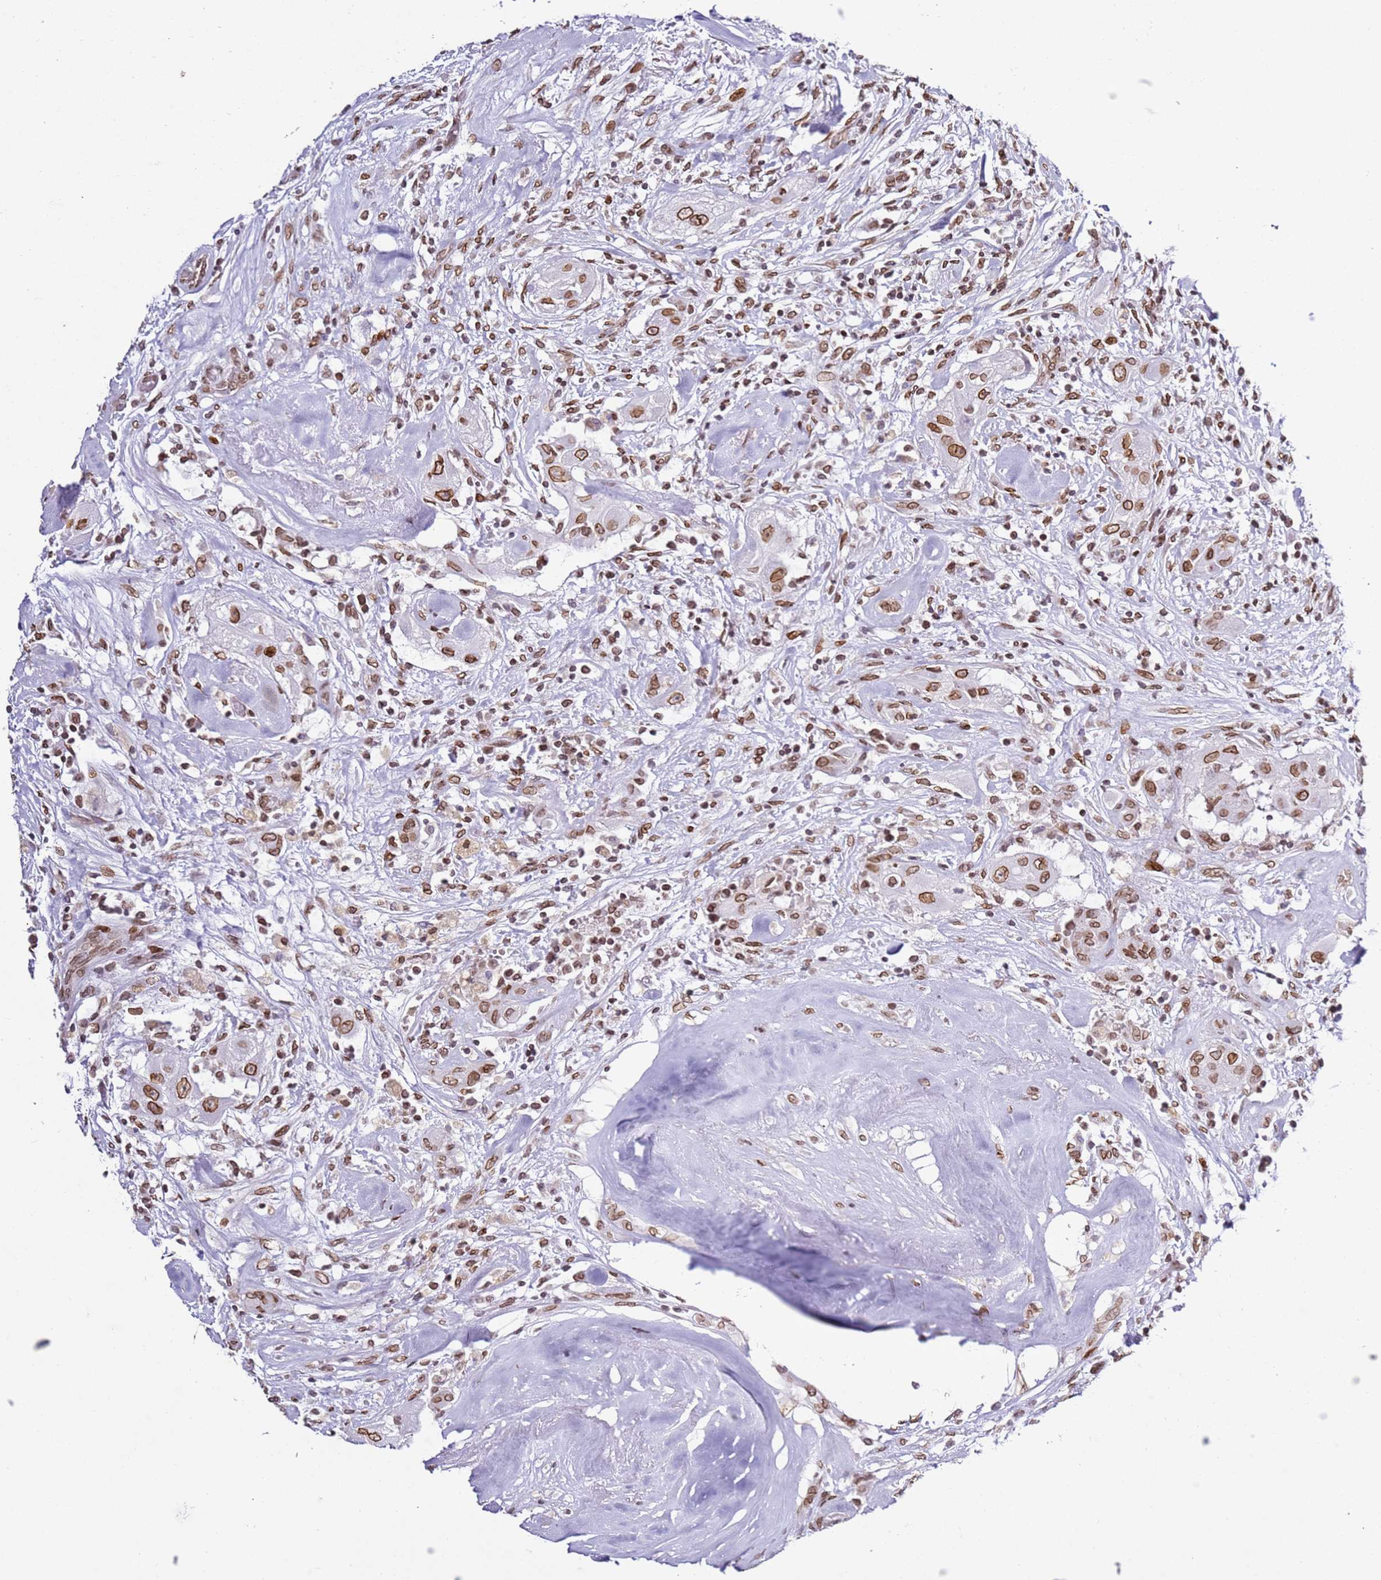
{"staining": {"intensity": "moderate", "quantity": ">75%", "location": "cytoplasmic/membranous,nuclear"}, "tissue": "thyroid cancer", "cell_type": "Tumor cells", "image_type": "cancer", "snomed": [{"axis": "morphology", "description": "Papillary adenocarcinoma, NOS"}, {"axis": "topography", "description": "Thyroid gland"}], "caption": "DAB immunohistochemical staining of thyroid cancer (papillary adenocarcinoma) demonstrates moderate cytoplasmic/membranous and nuclear protein staining in about >75% of tumor cells. (DAB (3,3'-diaminobenzidine) = brown stain, brightfield microscopy at high magnification).", "gene": "POU6F1", "patient": {"sex": "female", "age": 59}}